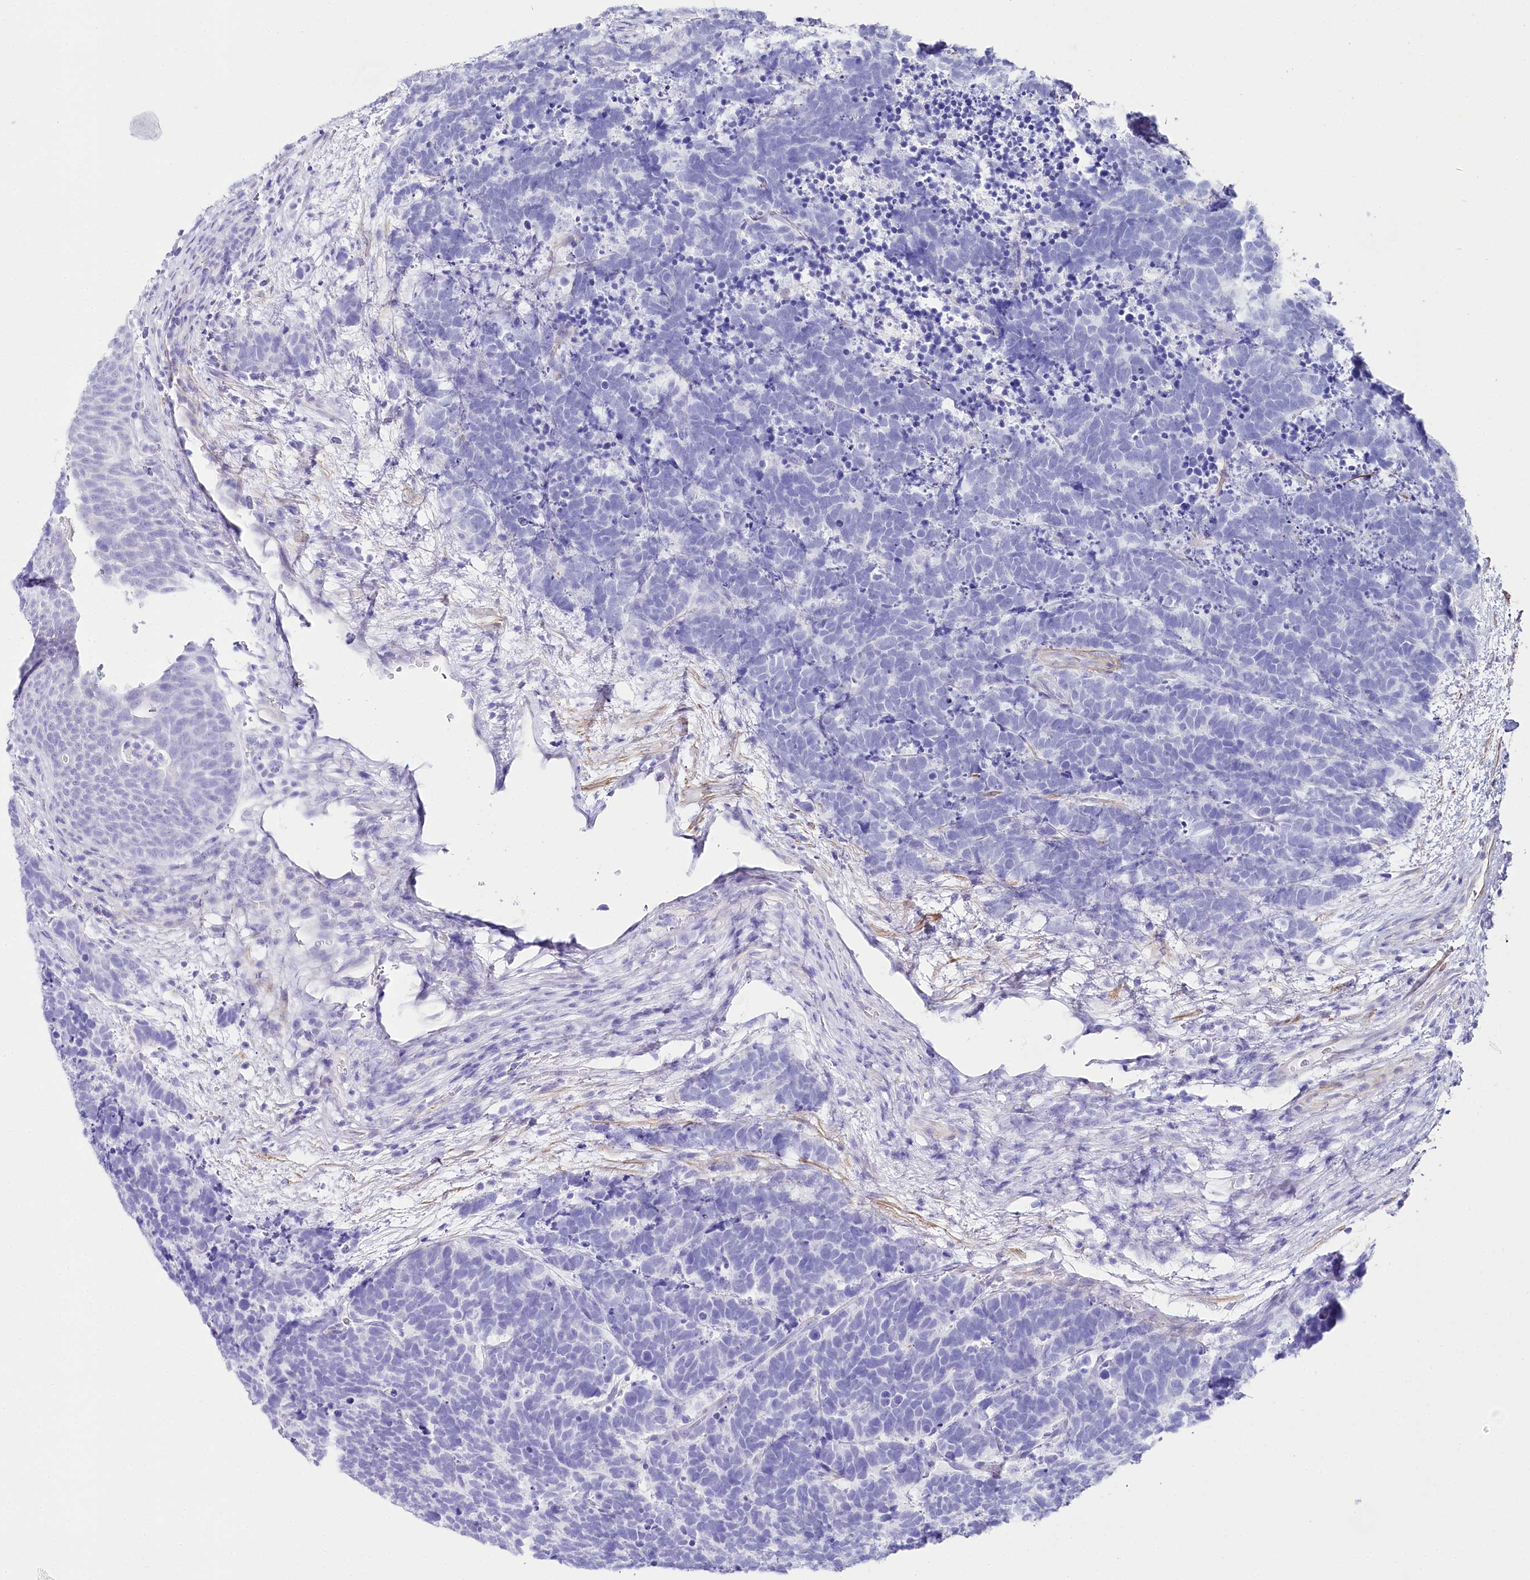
{"staining": {"intensity": "negative", "quantity": "none", "location": "none"}, "tissue": "carcinoid", "cell_type": "Tumor cells", "image_type": "cancer", "snomed": [{"axis": "morphology", "description": "Carcinoma, NOS"}, {"axis": "morphology", "description": "Carcinoid, malignant, NOS"}, {"axis": "topography", "description": "Urinary bladder"}], "caption": "Carcinoid was stained to show a protein in brown. There is no significant expression in tumor cells. The staining was performed using DAB (3,3'-diaminobenzidine) to visualize the protein expression in brown, while the nuclei were stained in blue with hematoxylin (Magnification: 20x).", "gene": "CSN3", "patient": {"sex": "male", "age": 57}}